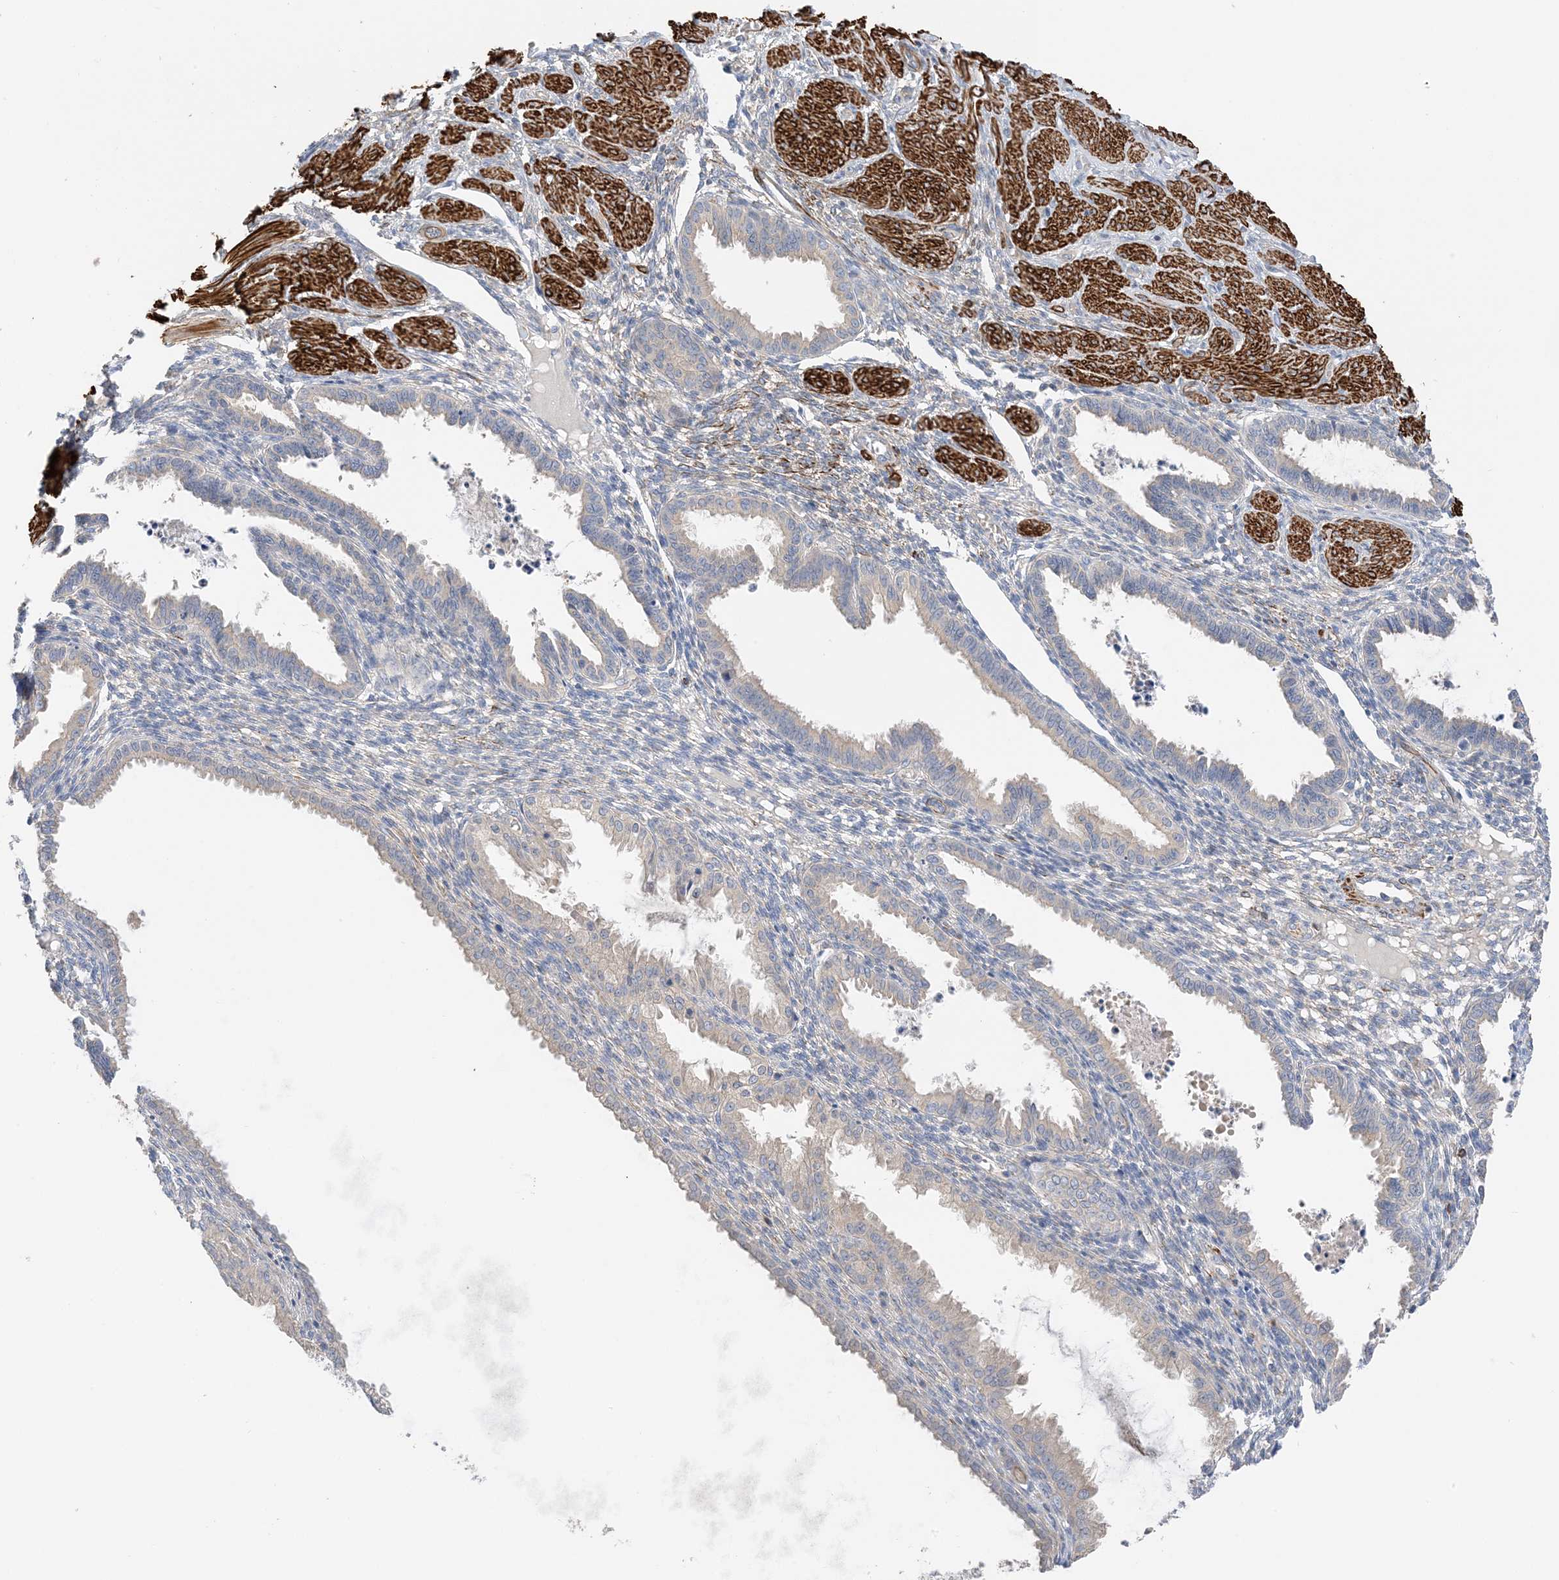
{"staining": {"intensity": "negative", "quantity": "none", "location": "none"}, "tissue": "endometrium", "cell_type": "Cells in endometrial stroma", "image_type": "normal", "snomed": [{"axis": "morphology", "description": "Normal tissue, NOS"}, {"axis": "topography", "description": "Endometrium"}], "caption": "DAB (3,3'-diaminobenzidine) immunohistochemical staining of normal human endometrium reveals no significant positivity in cells in endometrial stroma. (Stains: DAB immunohistochemistry with hematoxylin counter stain, Microscopy: brightfield microscopy at high magnification).", "gene": "KIFBP", "patient": {"sex": "female", "age": 33}}